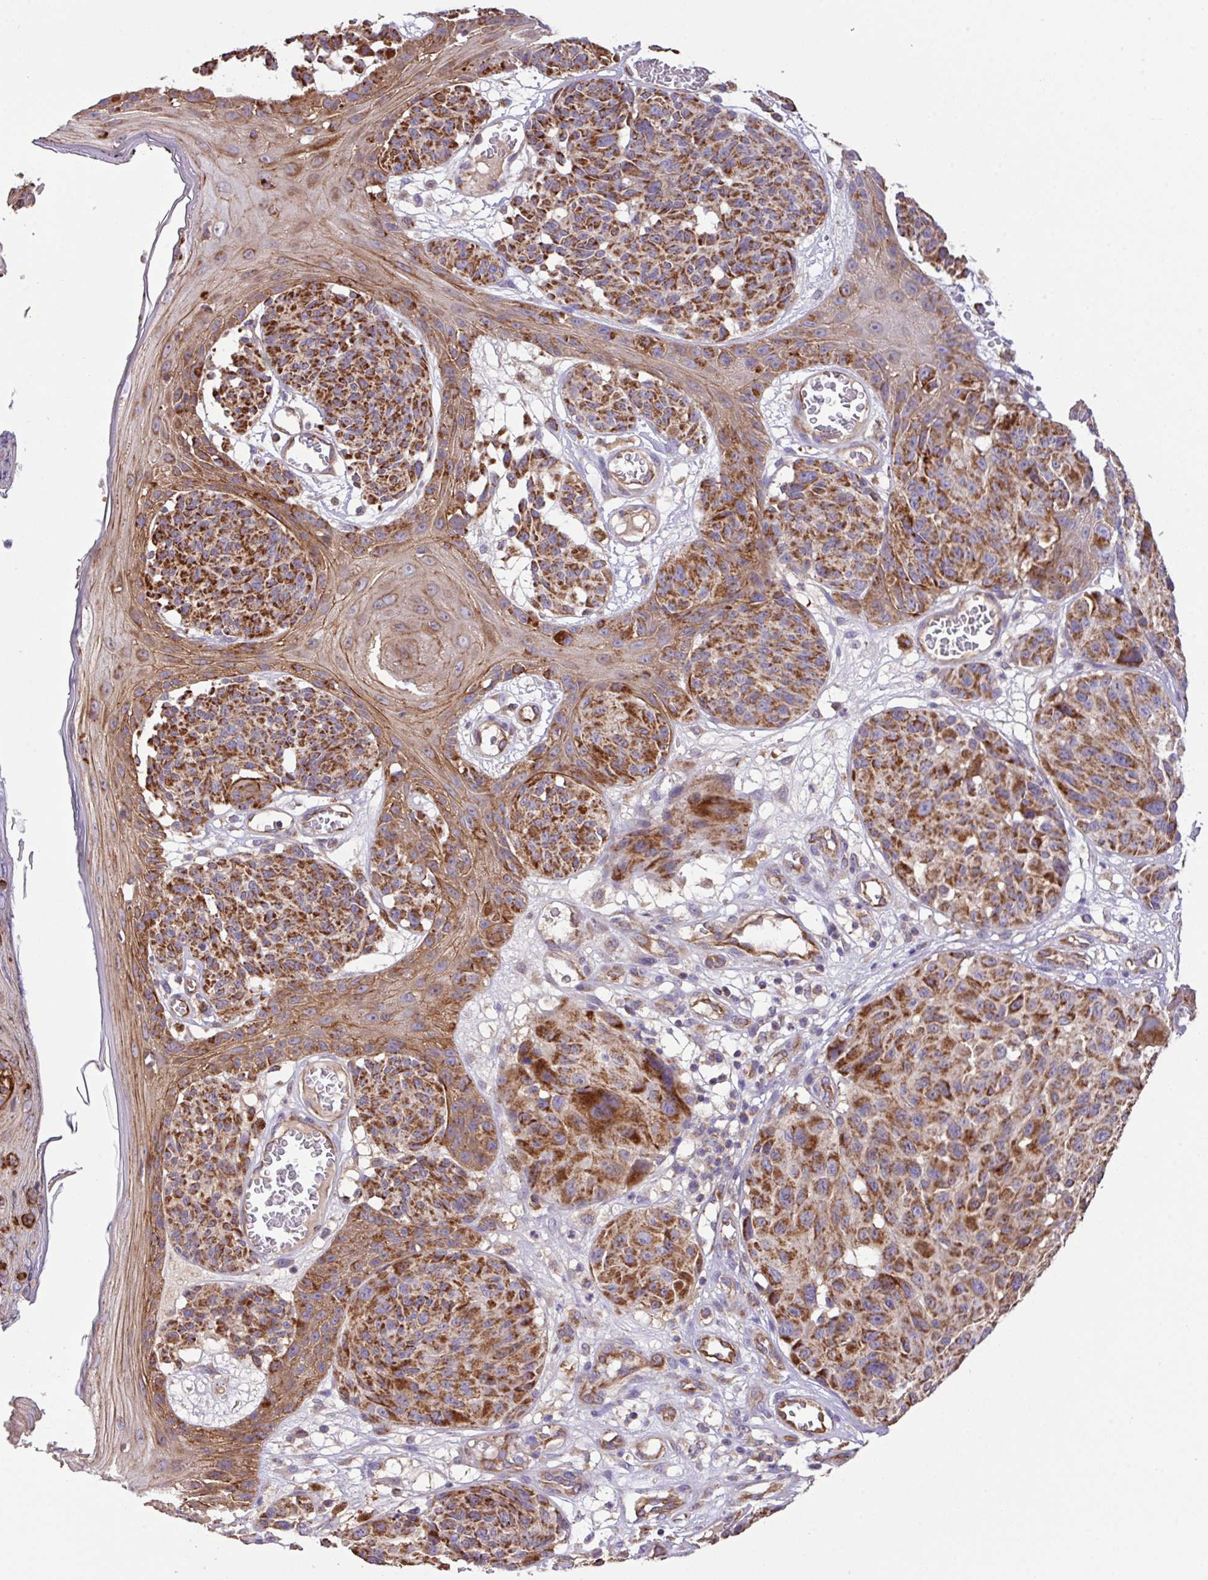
{"staining": {"intensity": "strong", "quantity": ">75%", "location": "cytoplasmic/membranous"}, "tissue": "melanoma", "cell_type": "Tumor cells", "image_type": "cancer", "snomed": [{"axis": "morphology", "description": "Malignant melanoma, NOS"}, {"axis": "topography", "description": "Skin"}], "caption": "Immunohistochemical staining of malignant melanoma displays high levels of strong cytoplasmic/membranous protein expression in approximately >75% of tumor cells. (DAB (3,3'-diaminobenzidine) IHC with brightfield microscopy, high magnification).", "gene": "LRRC53", "patient": {"sex": "male", "age": 83}}